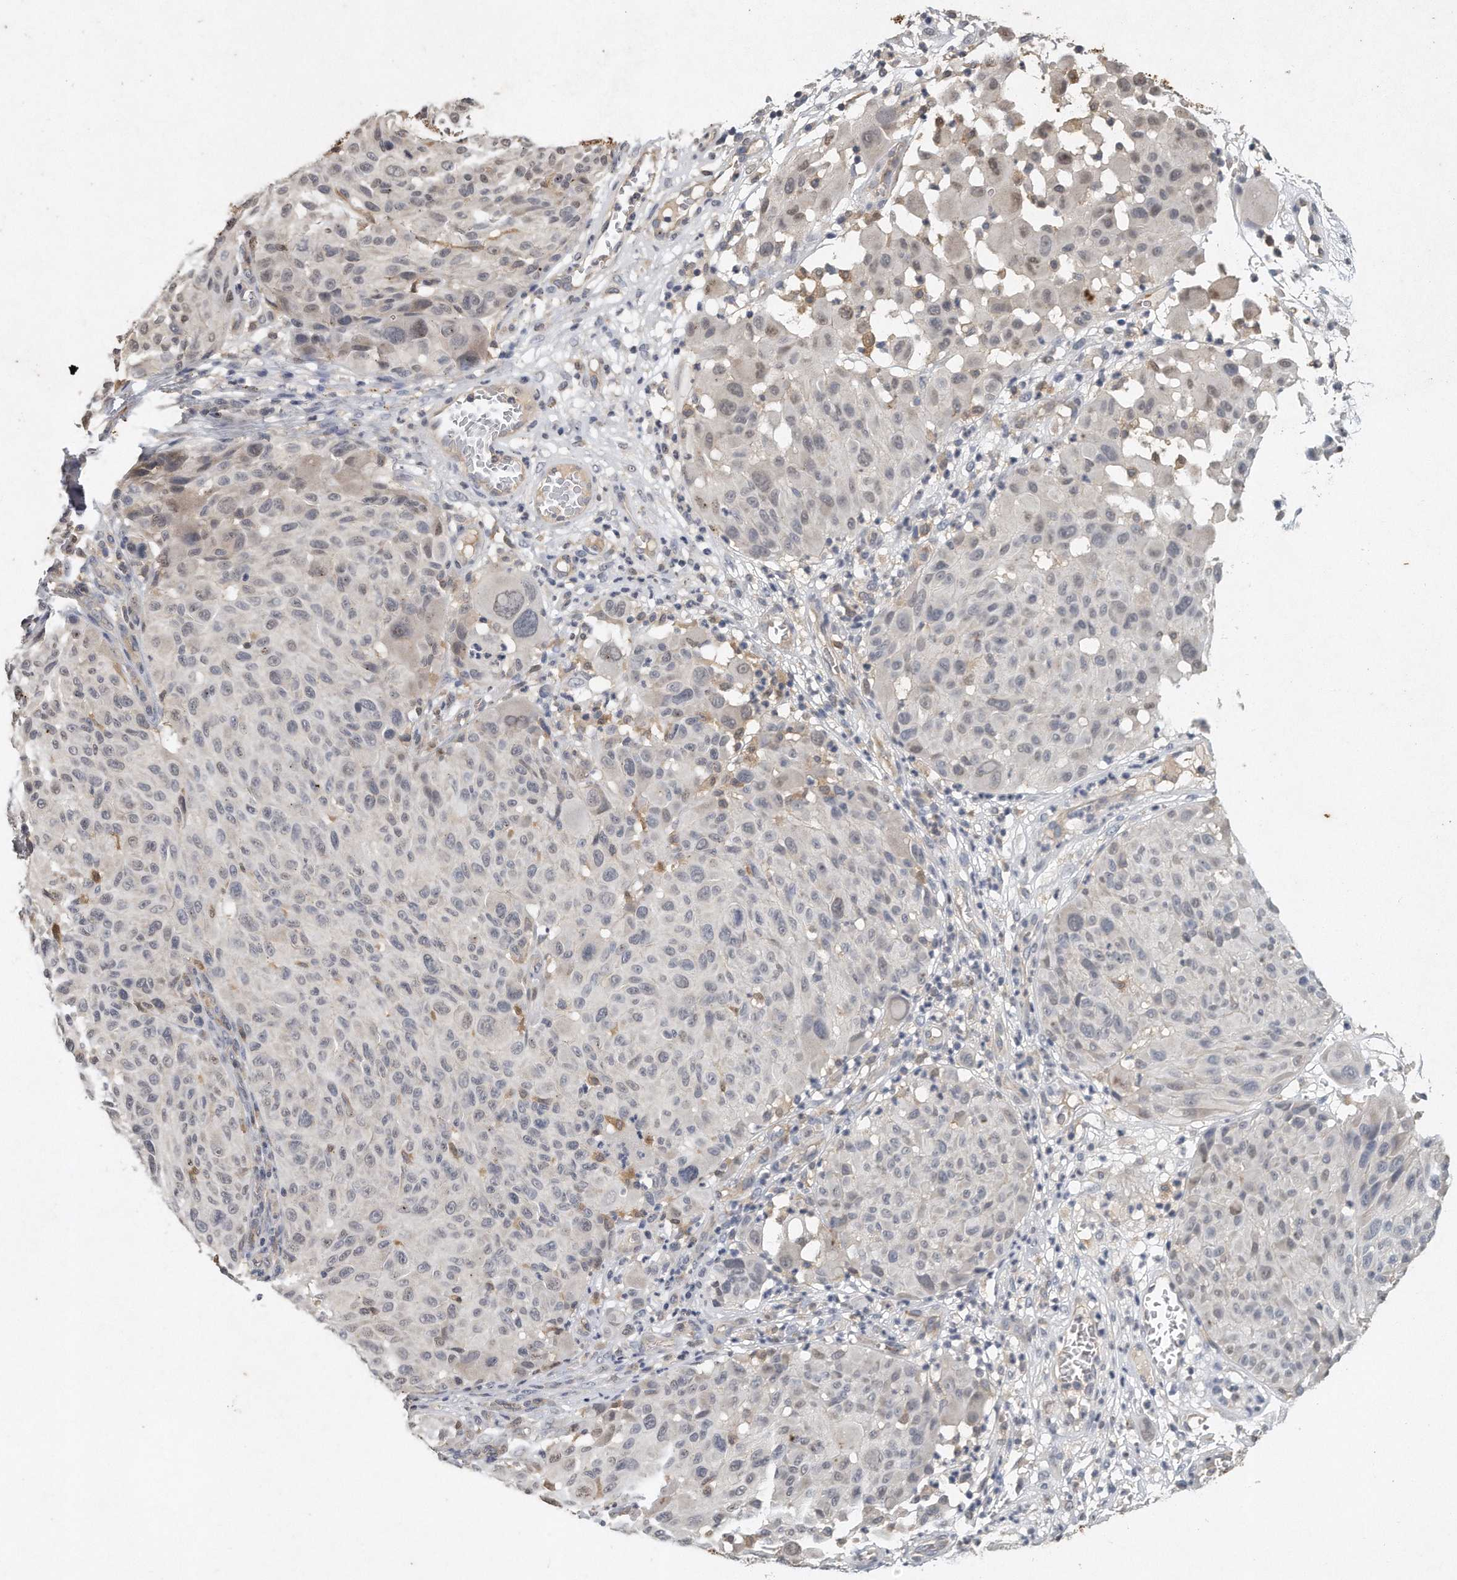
{"staining": {"intensity": "weak", "quantity": "25%-75%", "location": "nuclear"}, "tissue": "melanoma", "cell_type": "Tumor cells", "image_type": "cancer", "snomed": [{"axis": "morphology", "description": "Malignant melanoma, NOS"}, {"axis": "topography", "description": "Skin"}], "caption": "Protein staining by immunohistochemistry shows weak nuclear staining in approximately 25%-75% of tumor cells in melanoma. (Stains: DAB in brown, nuclei in blue, Microscopy: brightfield microscopy at high magnification).", "gene": "CAMK1", "patient": {"sex": "male", "age": 83}}